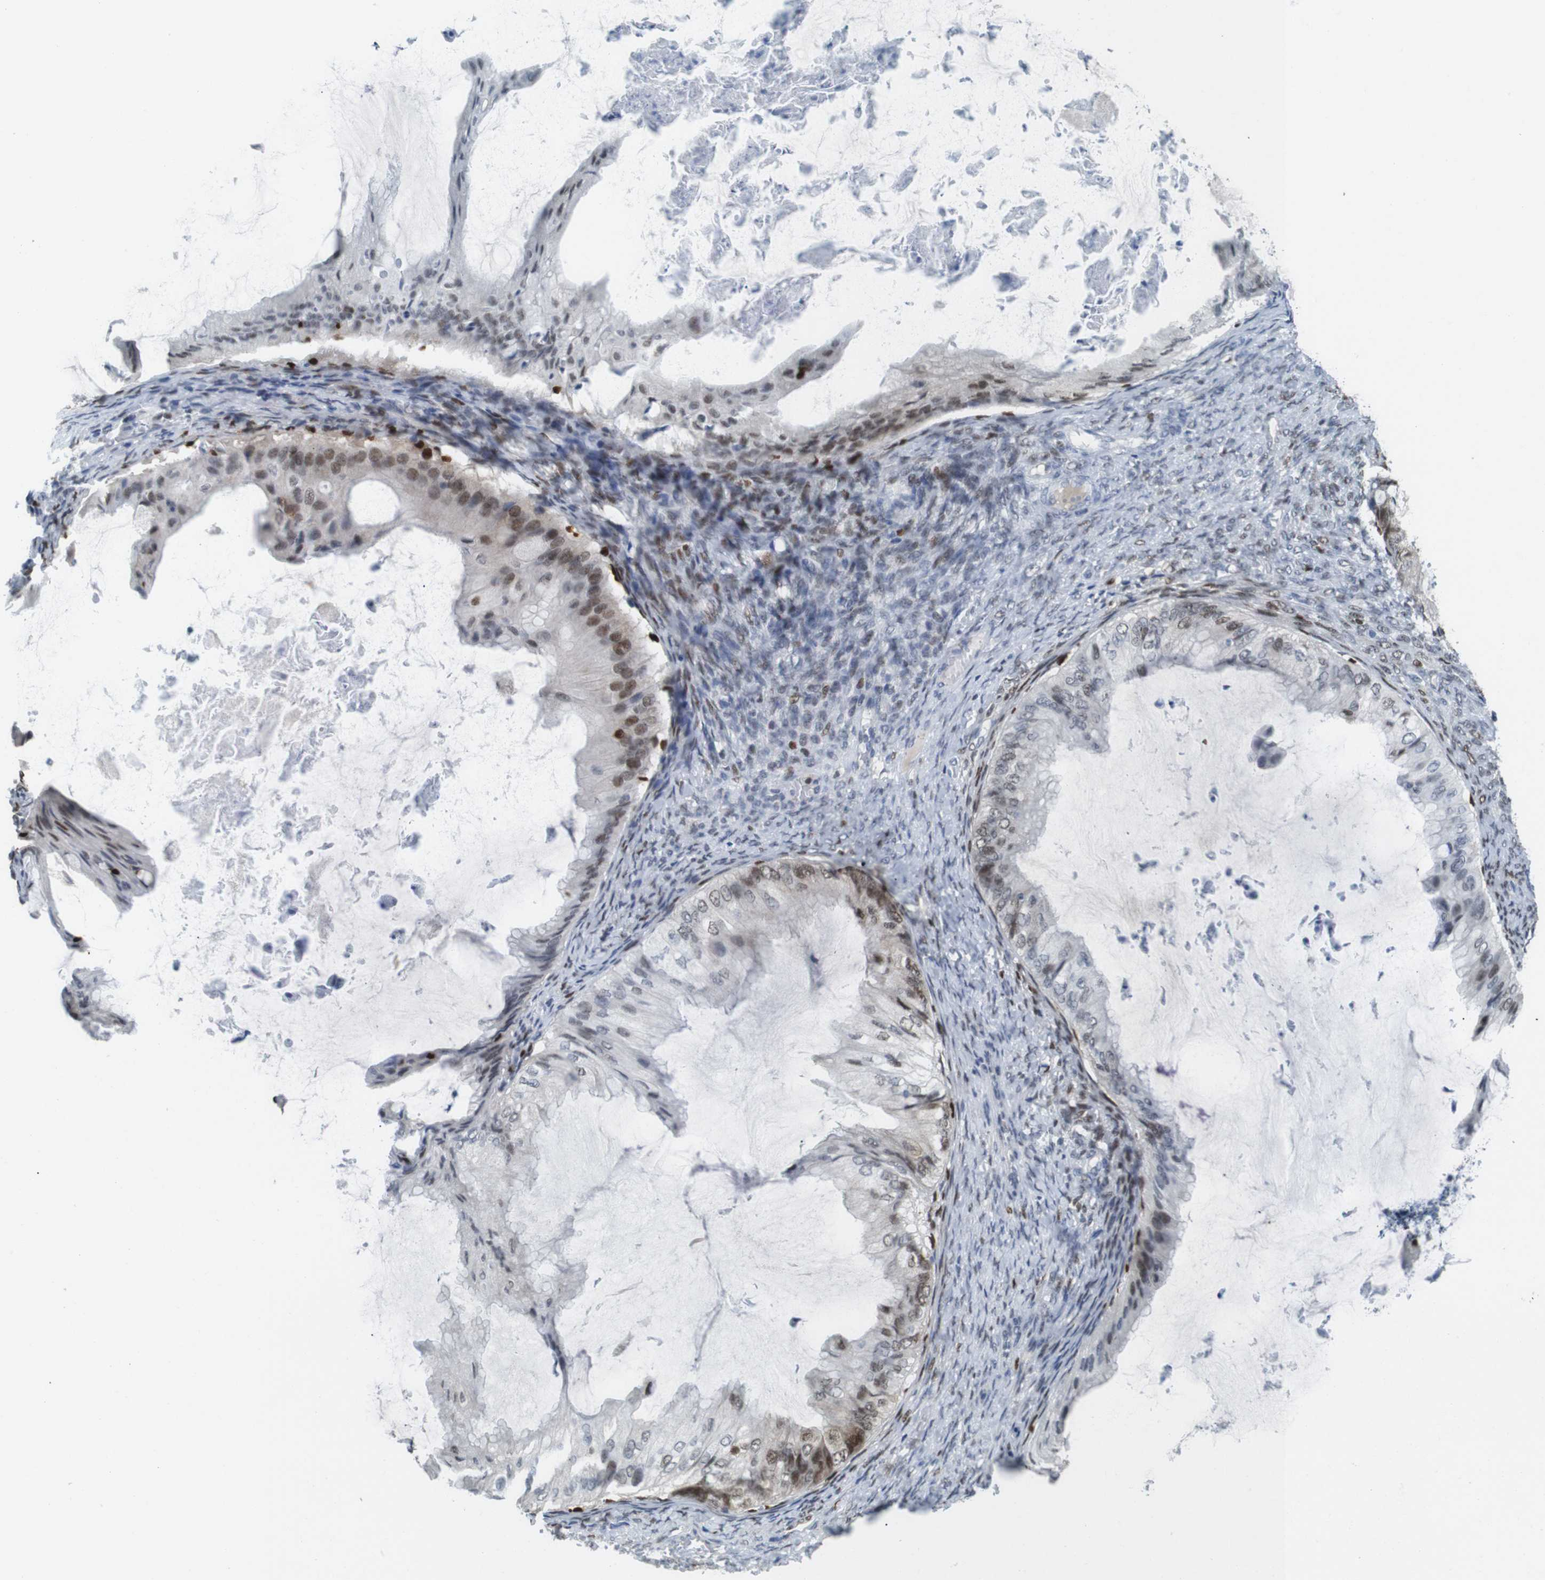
{"staining": {"intensity": "moderate", "quantity": "25%-75%", "location": "nuclear"}, "tissue": "ovarian cancer", "cell_type": "Tumor cells", "image_type": "cancer", "snomed": [{"axis": "morphology", "description": "Cystadenocarcinoma, mucinous, NOS"}, {"axis": "topography", "description": "Ovary"}], "caption": "Immunohistochemistry (IHC) of human ovarian cancer (mucinous cystadenocarcinoma) reveals medium levels of moderate nuclear staining in about 25%-75% of tumor cells. (Stains: DAB in brown, nuclei in blue, Microscopy: brightfield microscopy at high magnification).", "gene": "IRF8", "patient": {"sex": "female", "age": 61}}